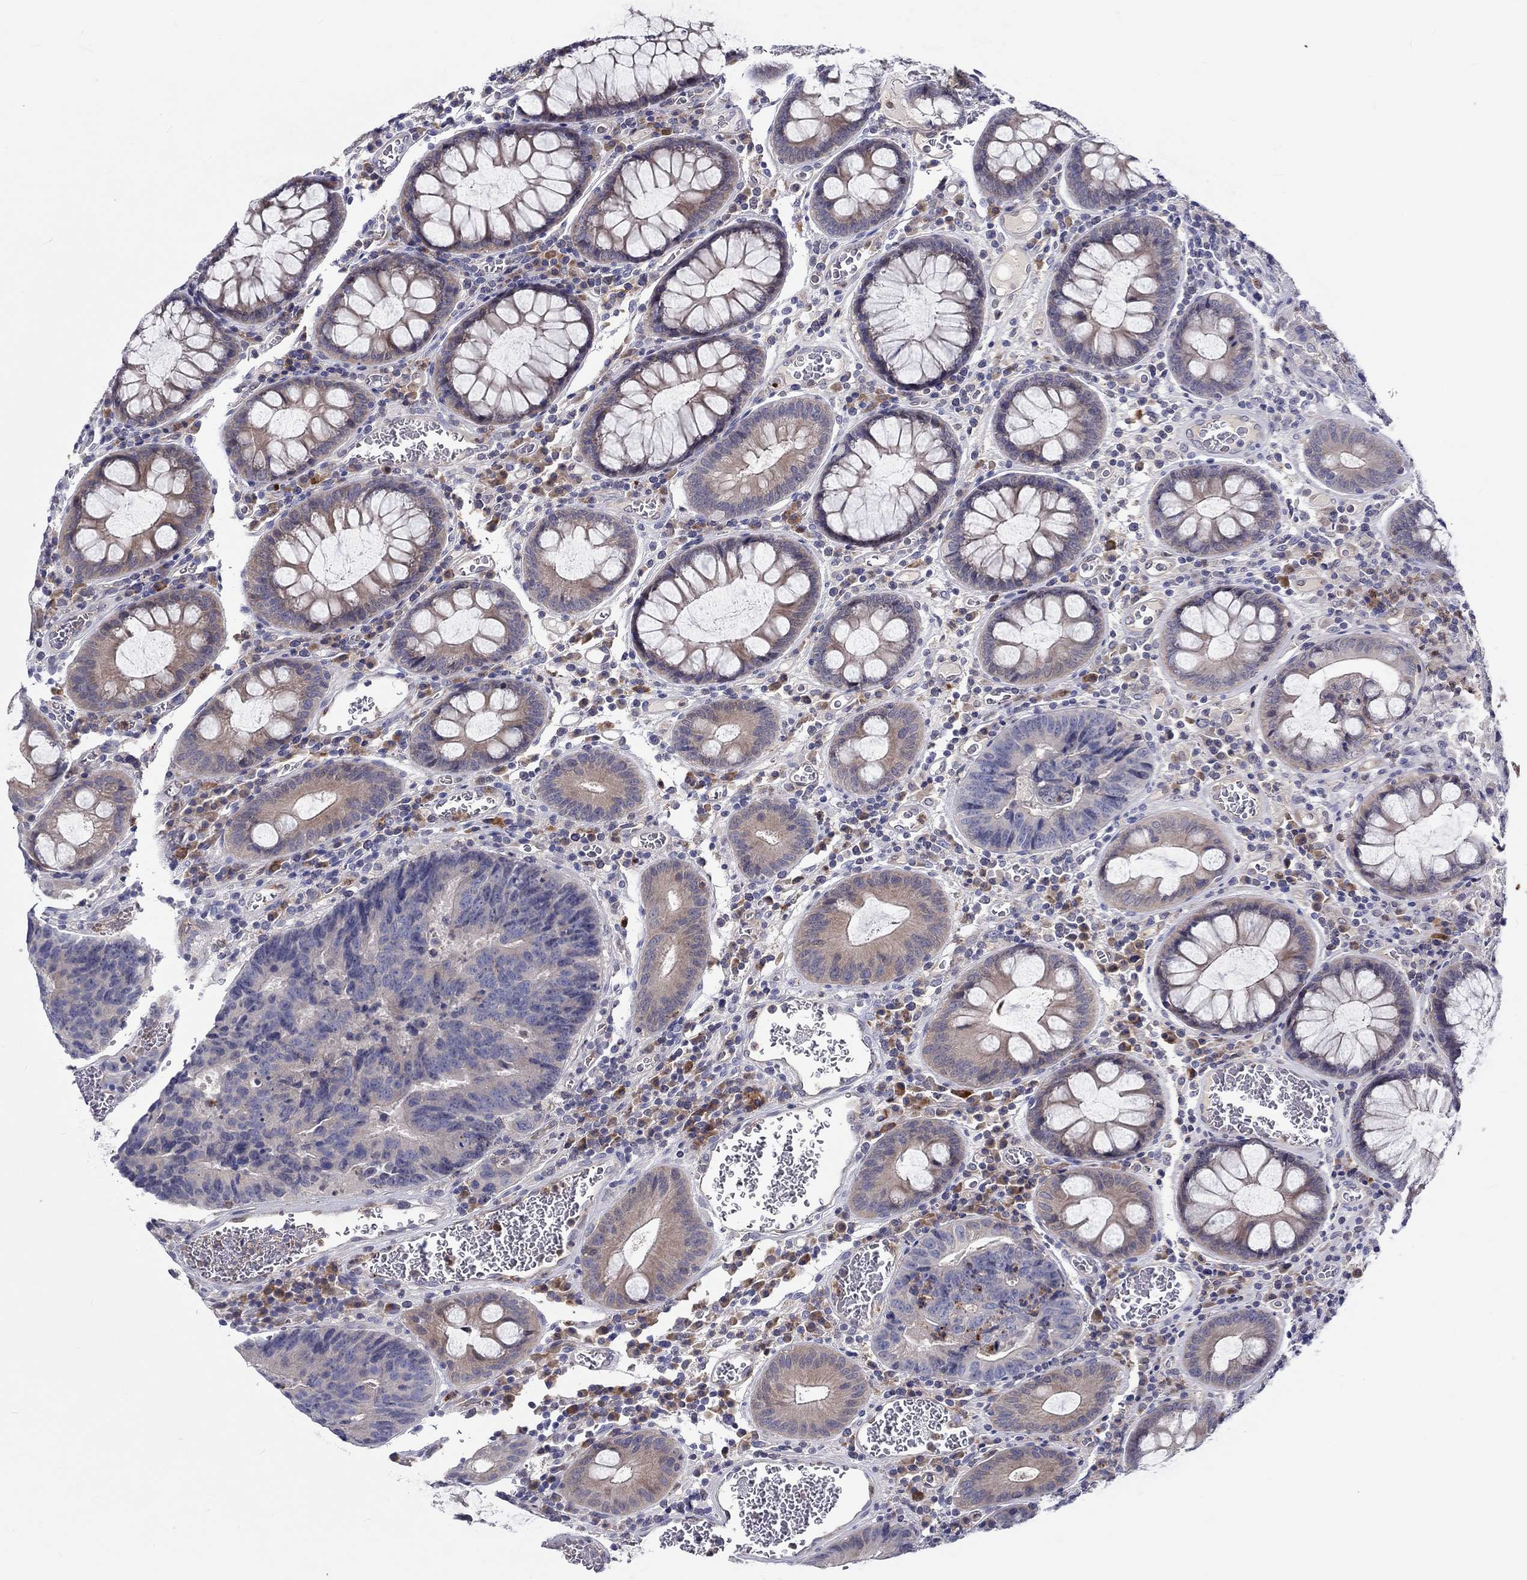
{"staining": {"intensity": "negative", "quantity": "none", "location": "none"}, "tissue": "colorectal cancer", "cell_type": "Tumor cells", "image_type": "cancer", "snomed": [{"axis": "morphology", "description": "Adenocarcinoma, NOS"}, {"axis": "topography", "description": "Colon"}], "caption": "Immunohistochemistry photomicrograph of human colorectal cancer stained for a protein (brown), which reveals no staining in tumor cells.", "gene": "ABCG4", "patient": {"sex": "female", "age": 48}}